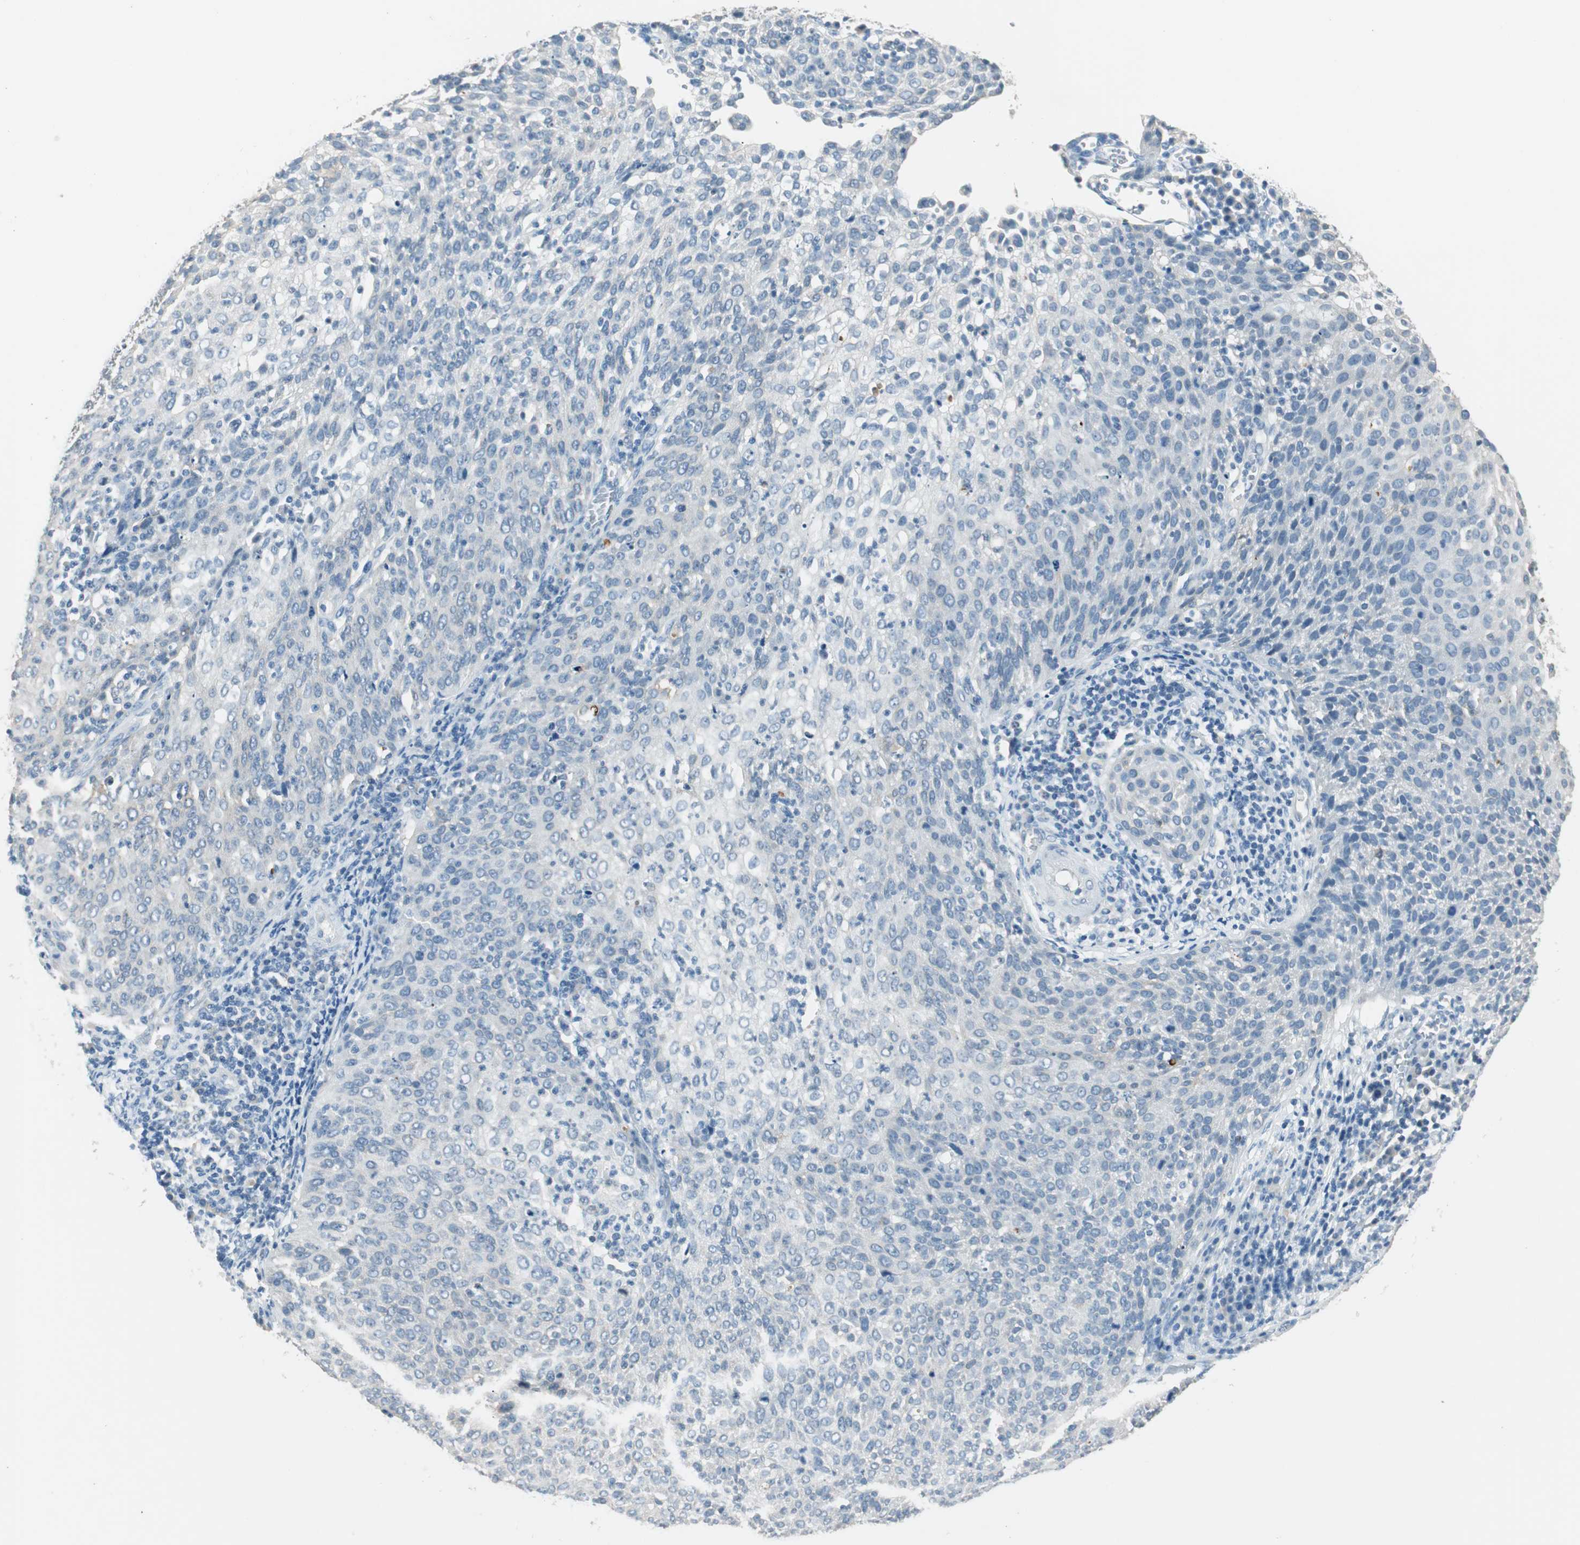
{"staining": {"intensity": "negative", "quantity": "none", "location": "none"}, "tissue": "cervical cancer", "cell_type": "Tumor cells", "image_type": "cancer", "snomed": [{"axis": "morphology", "description": "Squamous cell carcinoma, NOS"}, {"axis": "topography", "description": "Cervix"}], "caption": "Immunohistochemistry micrograph of human cervical cancer (squamous cell carcinoma) stained for a protein (brown), which exhibits no expression in tumor cells.", "gene": "GNAO1", "patient": {"sex": "female", "age": 38}}